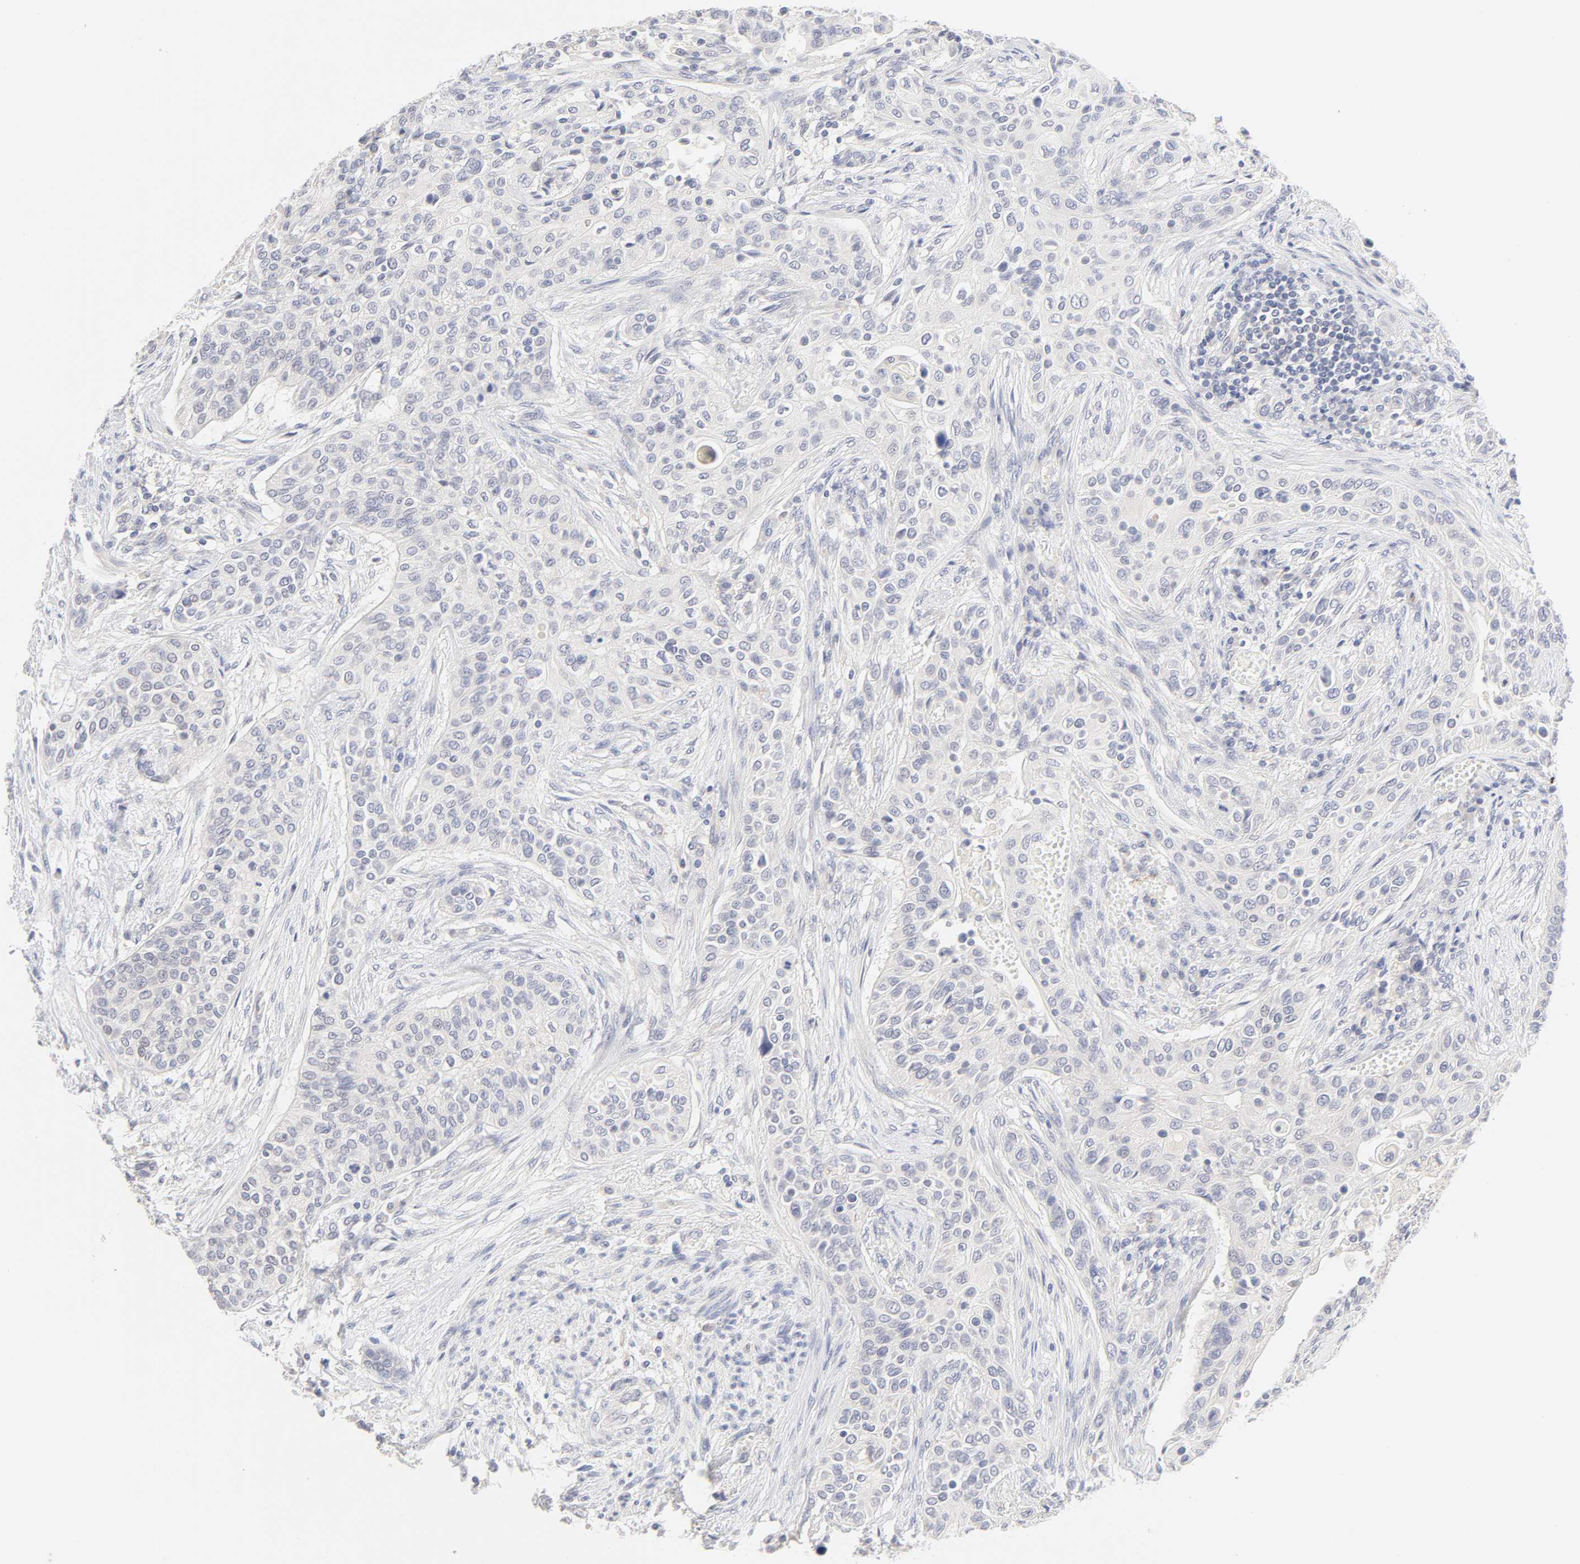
{"staining": {"intensity": "negative", "quantity": "none", "location": "none"}, "tissue": "urothelial cancer", "cell_type": "Tumor cells", "image_type": "cancer", "snomed": [{"axis": "morphology", "description": "Urothelial carcinoma, High grade"}, {"axis": "topography", "description": "Urinary bladder"}], "caption": "Urothelial carcinoma (high-grade) was stained to show a protein in brown. There is no significant expression in tumor cells.", "gene": "CYP4B1", "patient": {"sex": "male", "age": 74}}